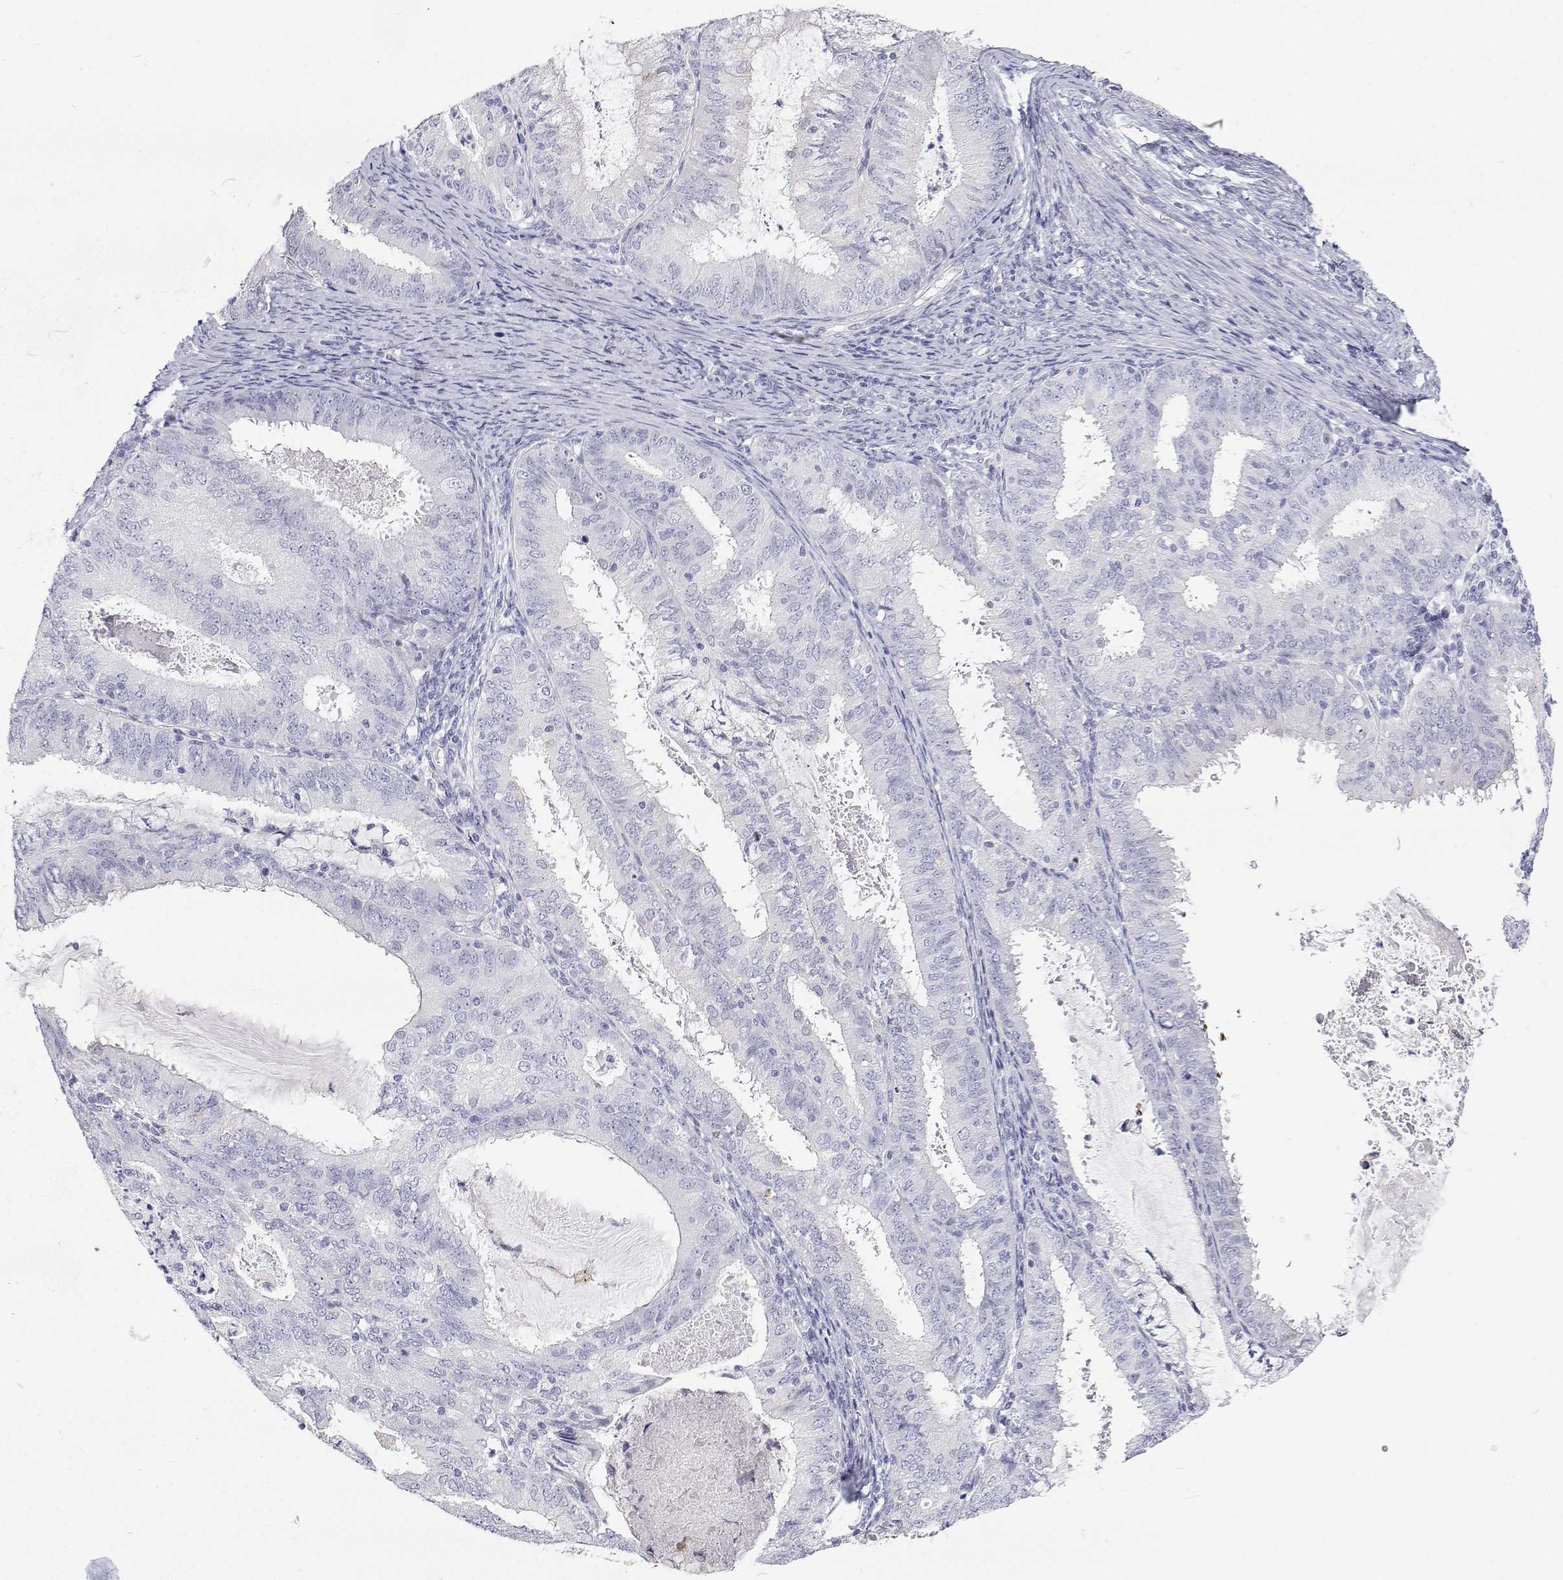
{"staining": {"intensity": "negative", "quantity": "none", "location": "none"}, "tissue": "endometrial cancer", "cell_type": "Tumor cells", "image_type": "cancer", "snomed": [{"axis": "morphology", "description": "Adenocarcinoma, NOS"}, {"axis": "topography", "description": "Endometrium"}], "caption": "The histopathology image shows no significant expression in tumor cells of endometrial cancer (adenocarcinoma).", "gene": "NCR2", "patient": {"sex": "female", "age": 57}}